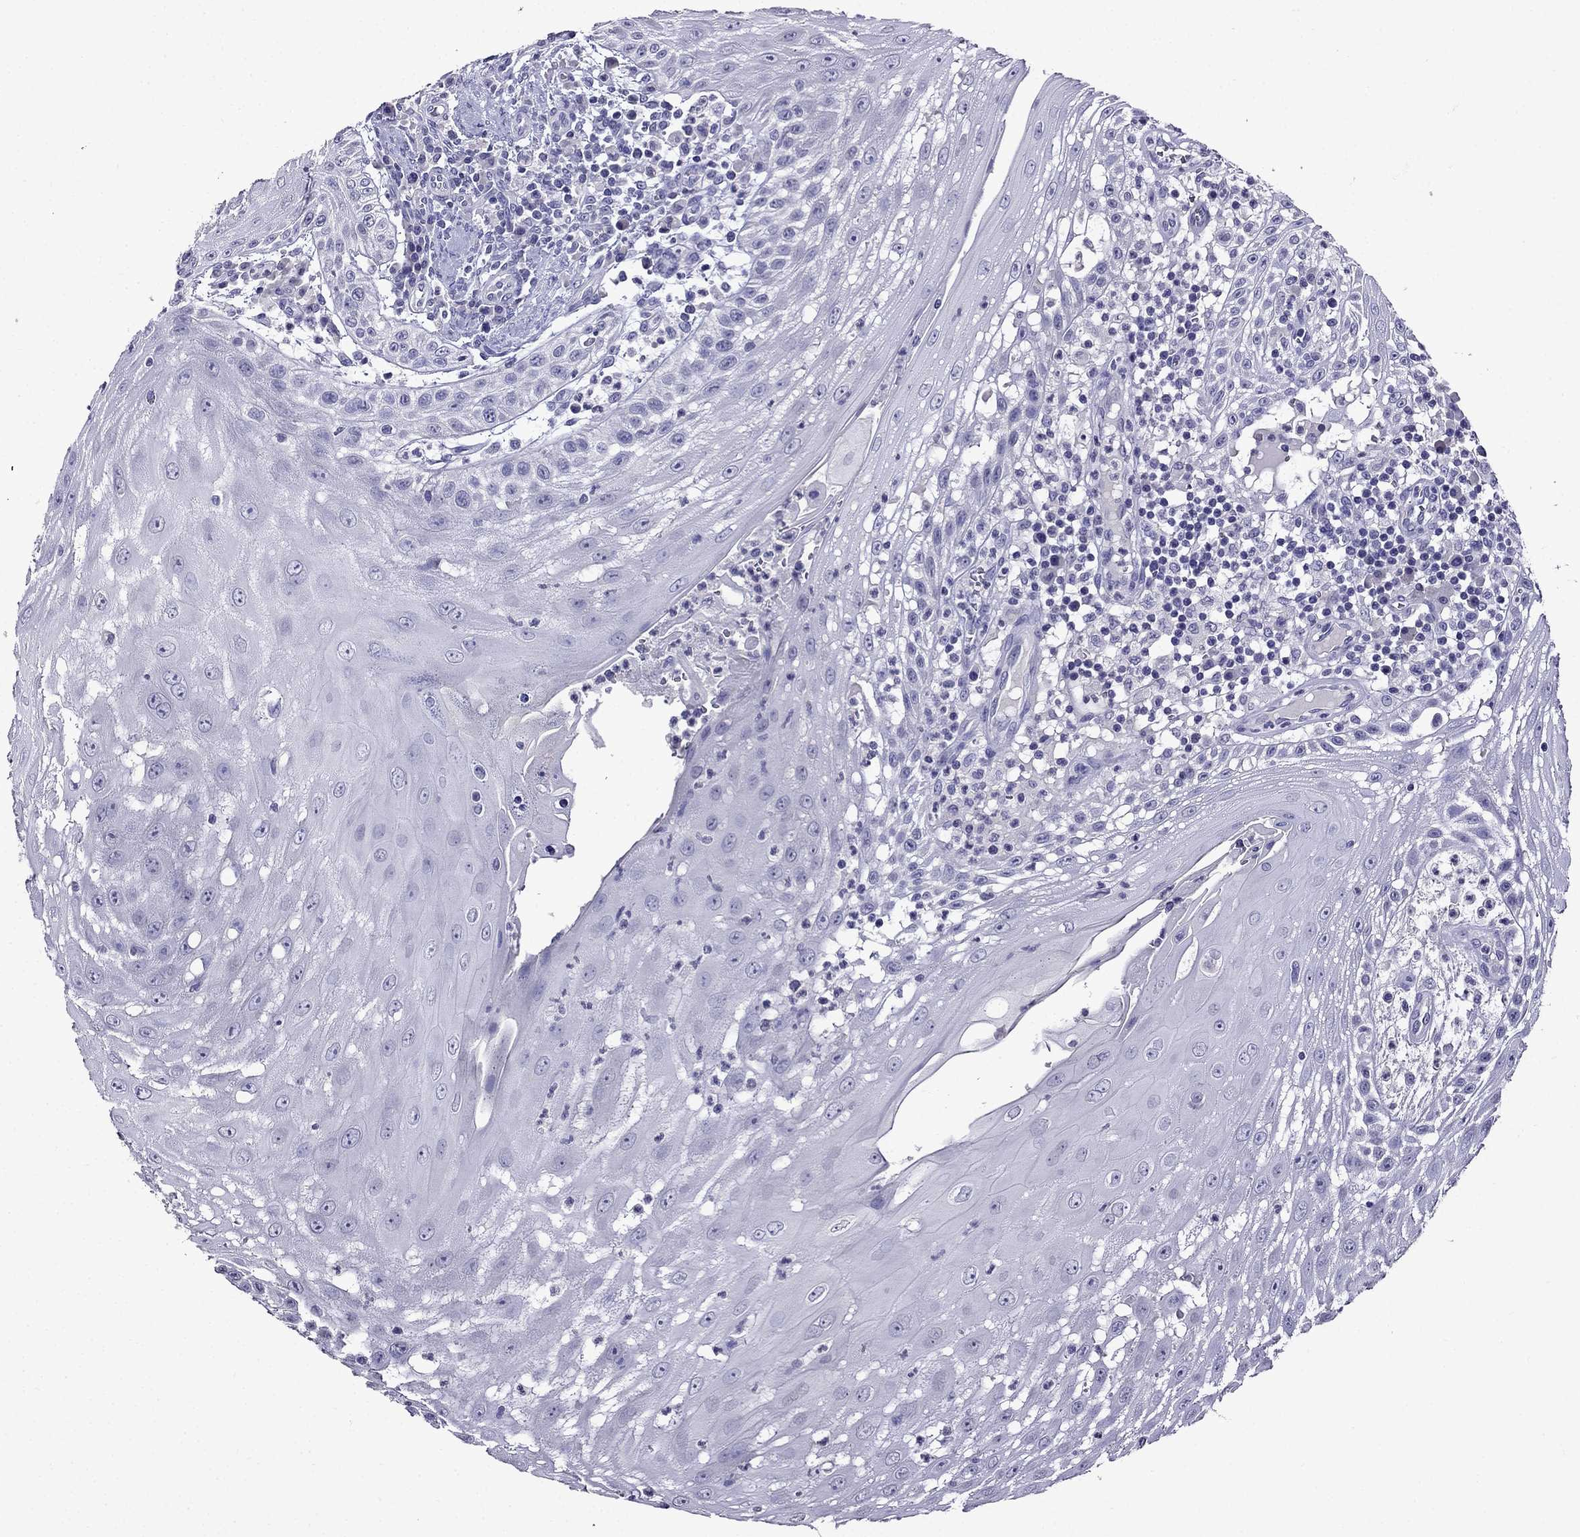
{"staining": {"intensity": "negative", "quantity": "none", "location": "none"}, "tissue": "head and neck cancer", "cell_type": "Tumor cells", "image_type": "cancer", "snomed": [{"axis": "morphology", "description": "Squamous cell carcinoma, NOS"}, {"axis": "topography", "description": "Oral tissue"}, {"axis": "topography", "description": "Head-Neck"}], "caption": "Protein analysis of head and neck cancer (squamous cell carcinoma) exhibits no significant positivity in tumor cells. The staining is performed using DAB (3,3'-diaminobenzidine) brown chromogen with nuclei counter-stained in using hematoxylin.", "gene": "DNAH17", "patient": {"sex": "male", "age": 58}}